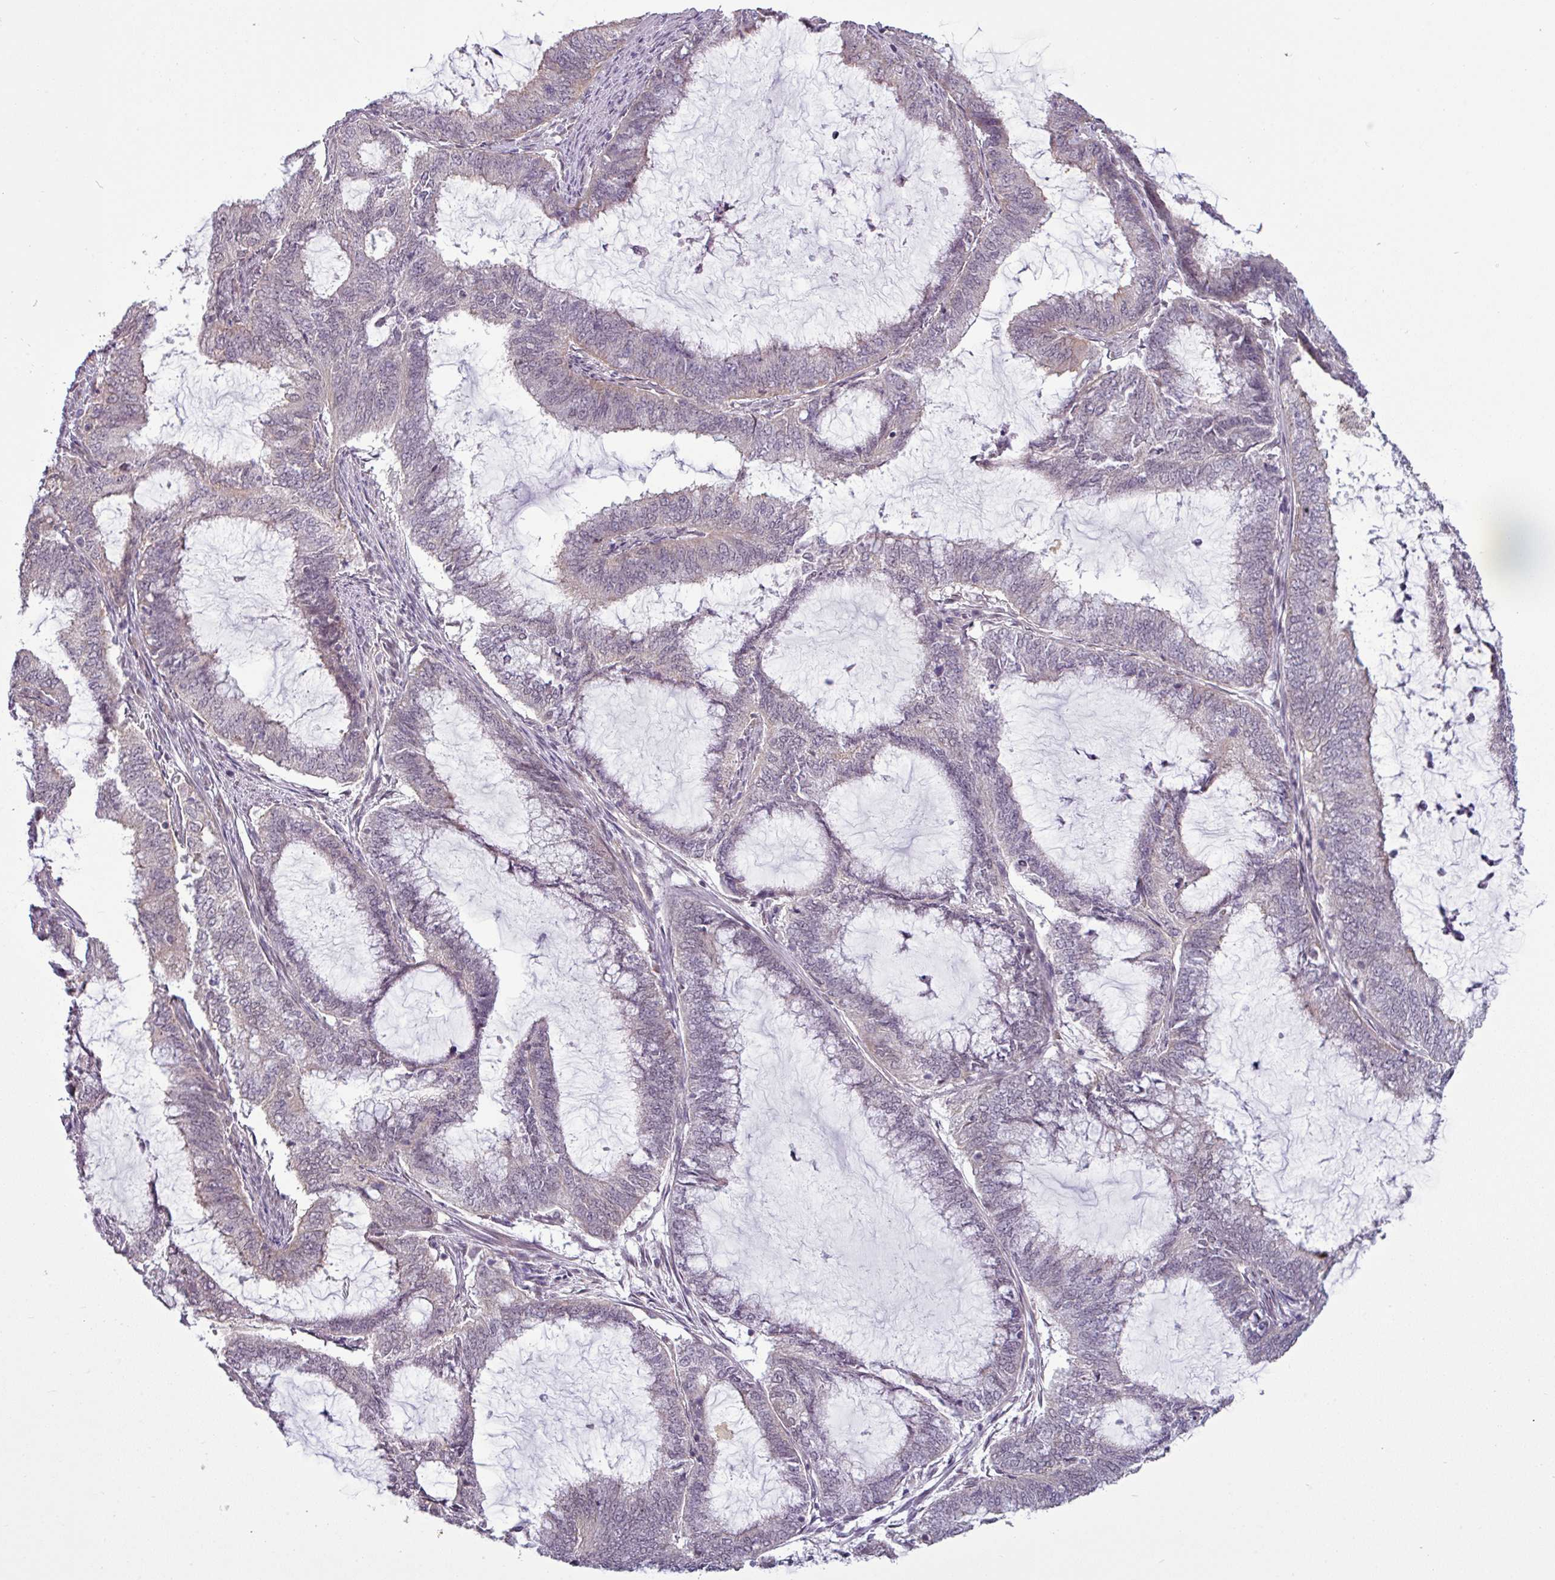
{"staining": {"intensity": "weak", "quantity": "<25%", "location": "cytoplasmic/membranous"}, "tissue": "endometrial cancer", "cell_type": "Tumor cells", "image_type": "cancer", "snomed": [{"axis": "morphology", "description": "Adenocarcinoma, NOS"}, {"axis": "topography", "description": "Endometrium"}], "caption": "Immunohistochemistry micrograph of neoplastic tissue: human endometrial cancer stained with DAB (3,3'-diaminobenzidine) shows no significant protein positivity in tumor cells. Nuclei are stained in blue.", "gene": "GPT2", "patient": {"sex": "female", "age": 51}}